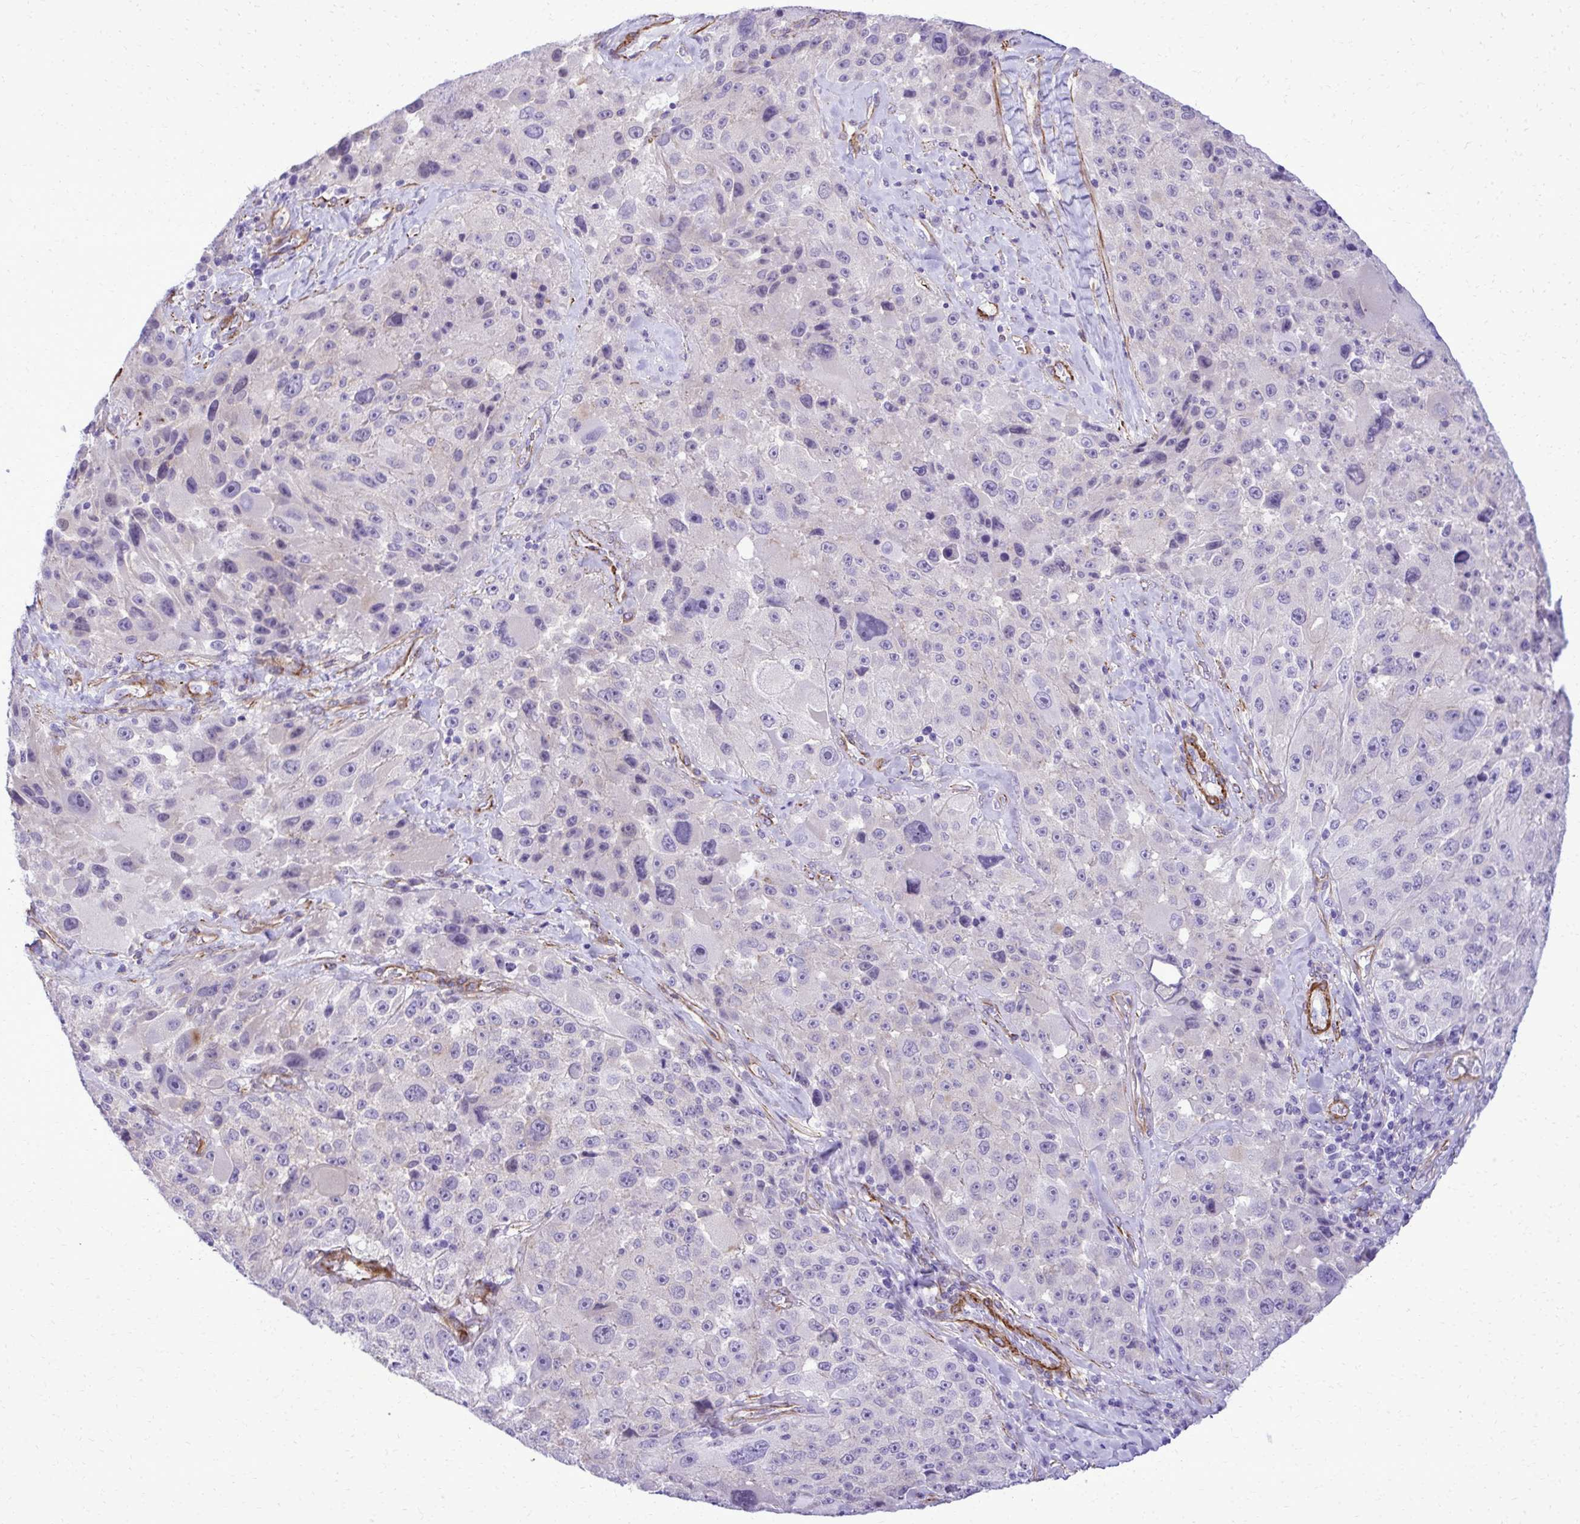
{"staining": {"intensity": "negative", "quantity": "none", "location": "none"}, "tissue": "melanoma", "cell_type": "Tumor cells", "image_type": "cancer", "snomed": [{"axis": "morphology", "description": "Malignant melanoma, Metastatic site"}, {"axis": "topography", "description": "Lymph node"}], "caption": "DAB immunohistochemical staining of human melanoma reveals no significant expression in tumor cells. (IHC, brightfield microscopy, high magnification).", "gene": "PITPNM3", "patient": {"sex": "male", "age": 62}}